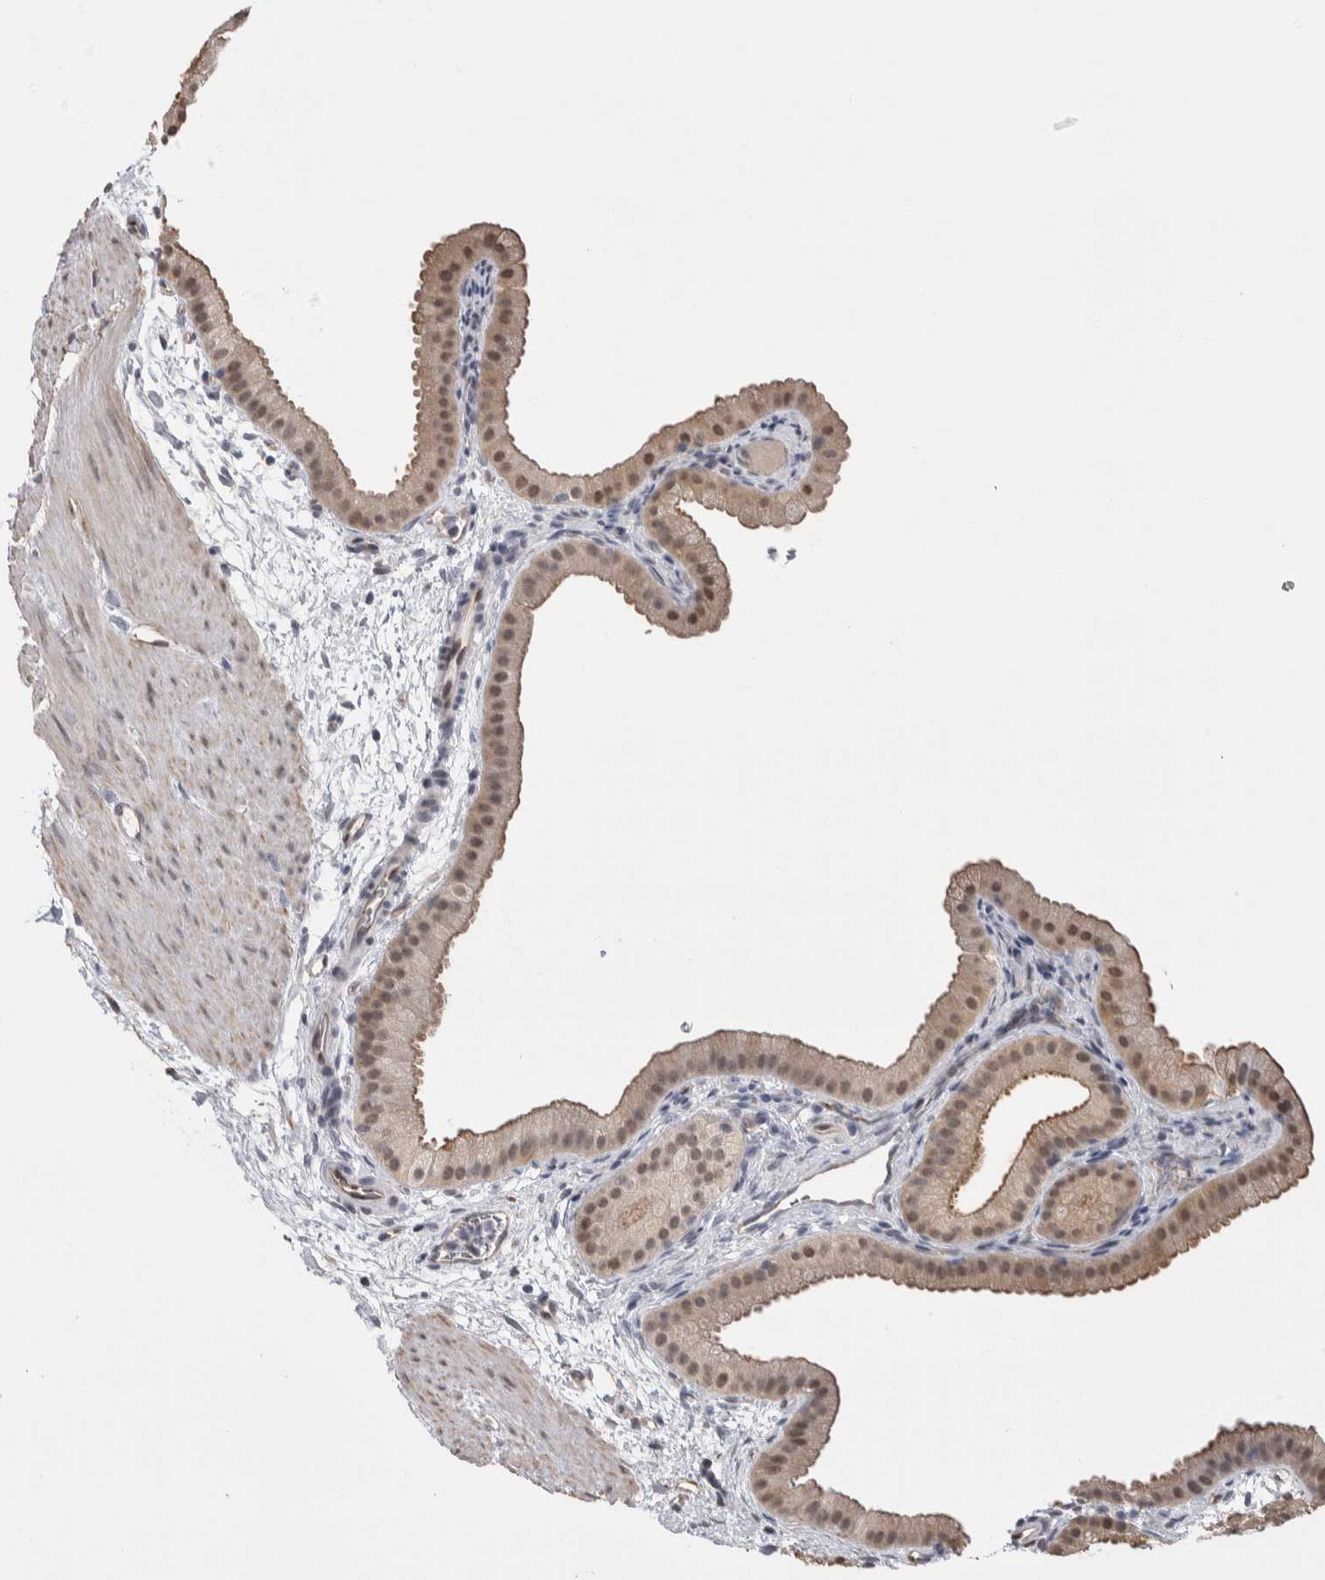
{"staining": {"intensity": "moderate", "quantity": ">75%", "location": "cytoplasmic/membranous,nuclear"}, "tissue": "gallbladder", "cell_type": "Glandular cells", "image_type": "normal", "snomed": [{"axis": "morphology", "description": "Normal tissue, NOS"}, {"axis": "topography", "description": "Gallbladder"}], "caption": "Gallbladder was stained to show a protein in brown. There is medium levels of moderate cytoplasmic/membranous,nuclear staining in about >75% of glandular cells. (DAB IHC with brightfield microscopy, high magnification).", "gene": "ZBTB49", "patient": {"sex": "female", "age": 64}}